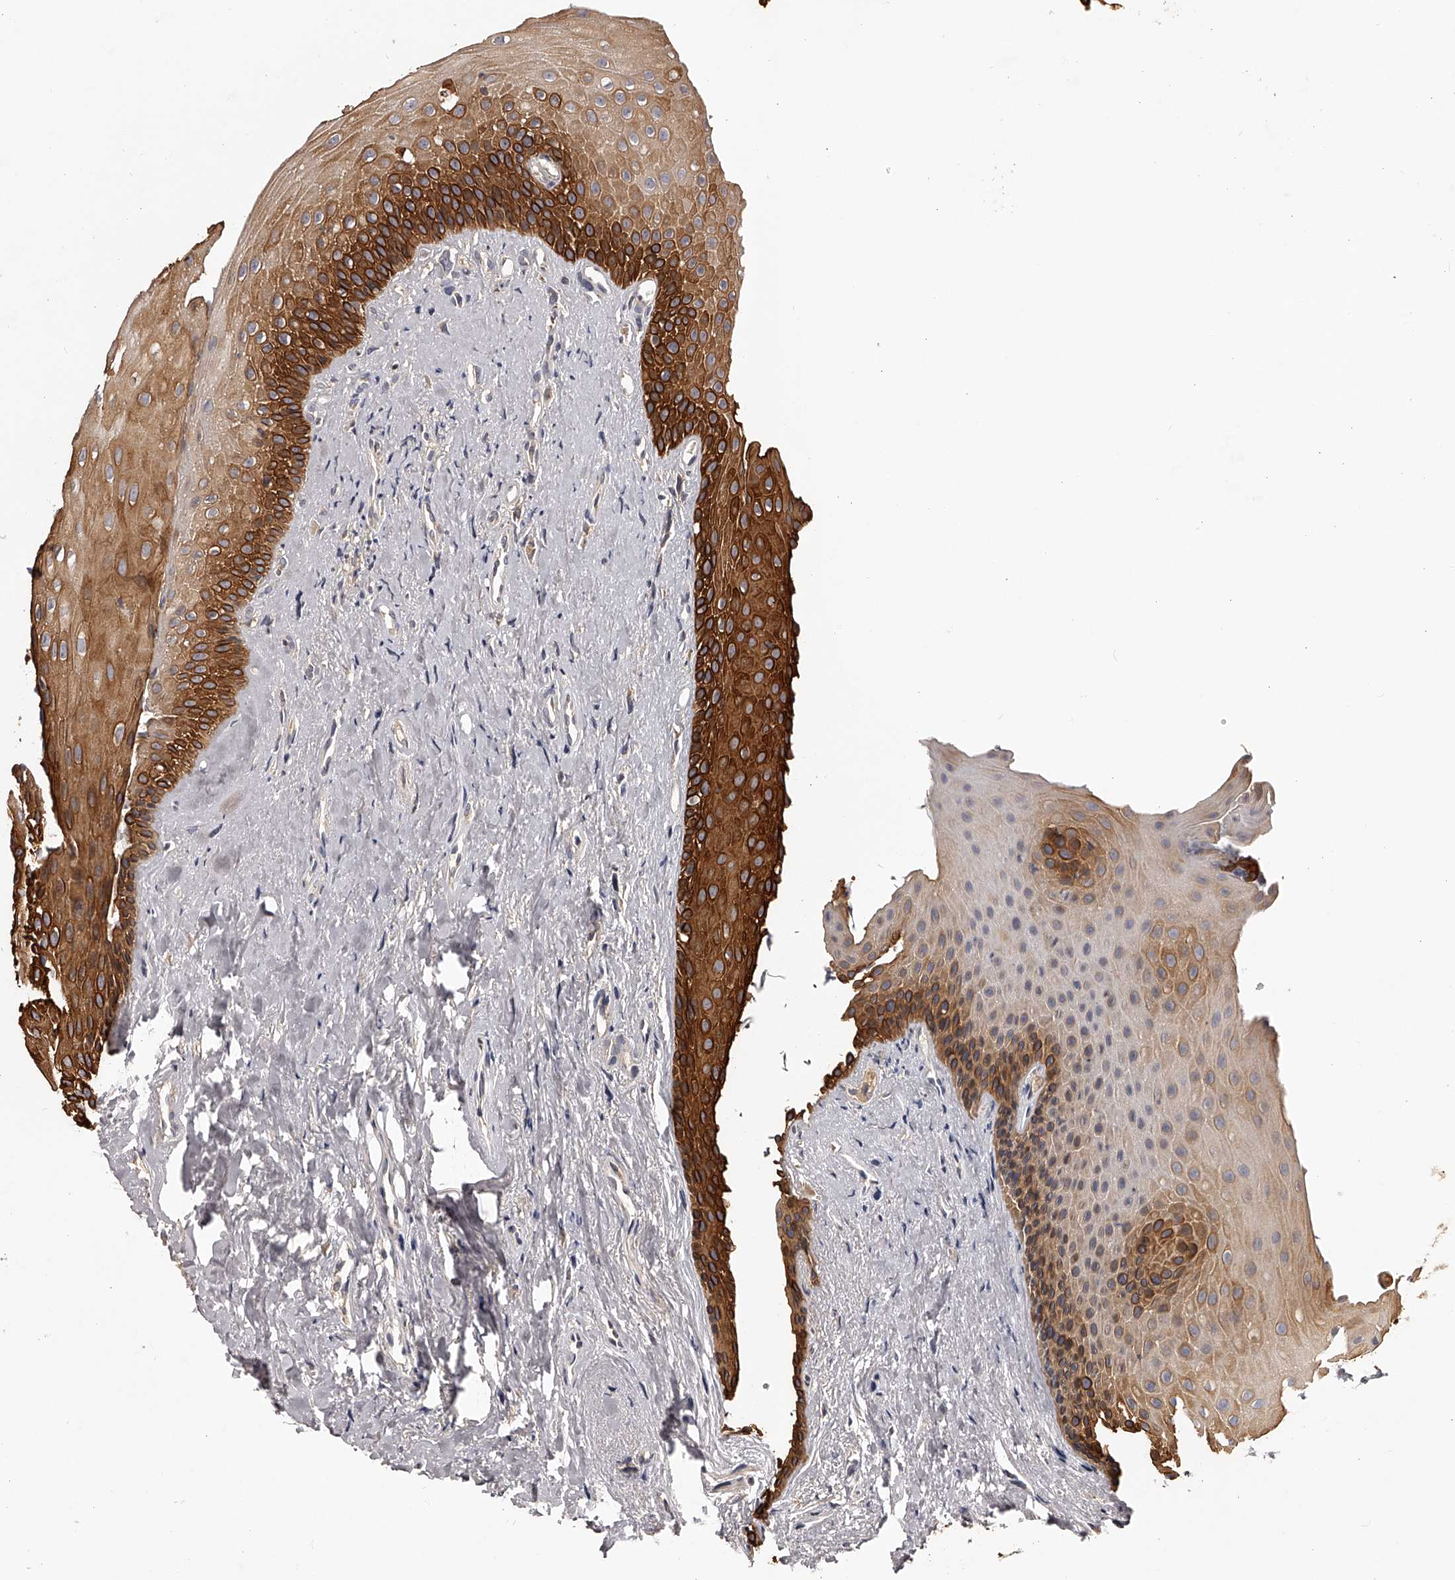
{"staining": {"intensity": "strong", "quantity": "25%-75%", "location": "cytoplasmic/membranous"}, "tissue": "oral mucosa", "cell_type": "Squamous epithelial cells", "image_type": "normal", "snomed": [{"axis": "morphology", "description": "Normal tissue, NOS"}, {"axis": "topography", "description": "Oral tissue"}], "caption": "Strong cytoplasmic/membranous protein positivity is seen in approximately 25%-75% of squamous epithelial cells in oral mucosa. (DAB (3,3'-diaminobenzidine) = brown stain, brightfield microscopy at high magnification).", "gene": "TNN", "patient": {"sex": "female", "age": 63}}